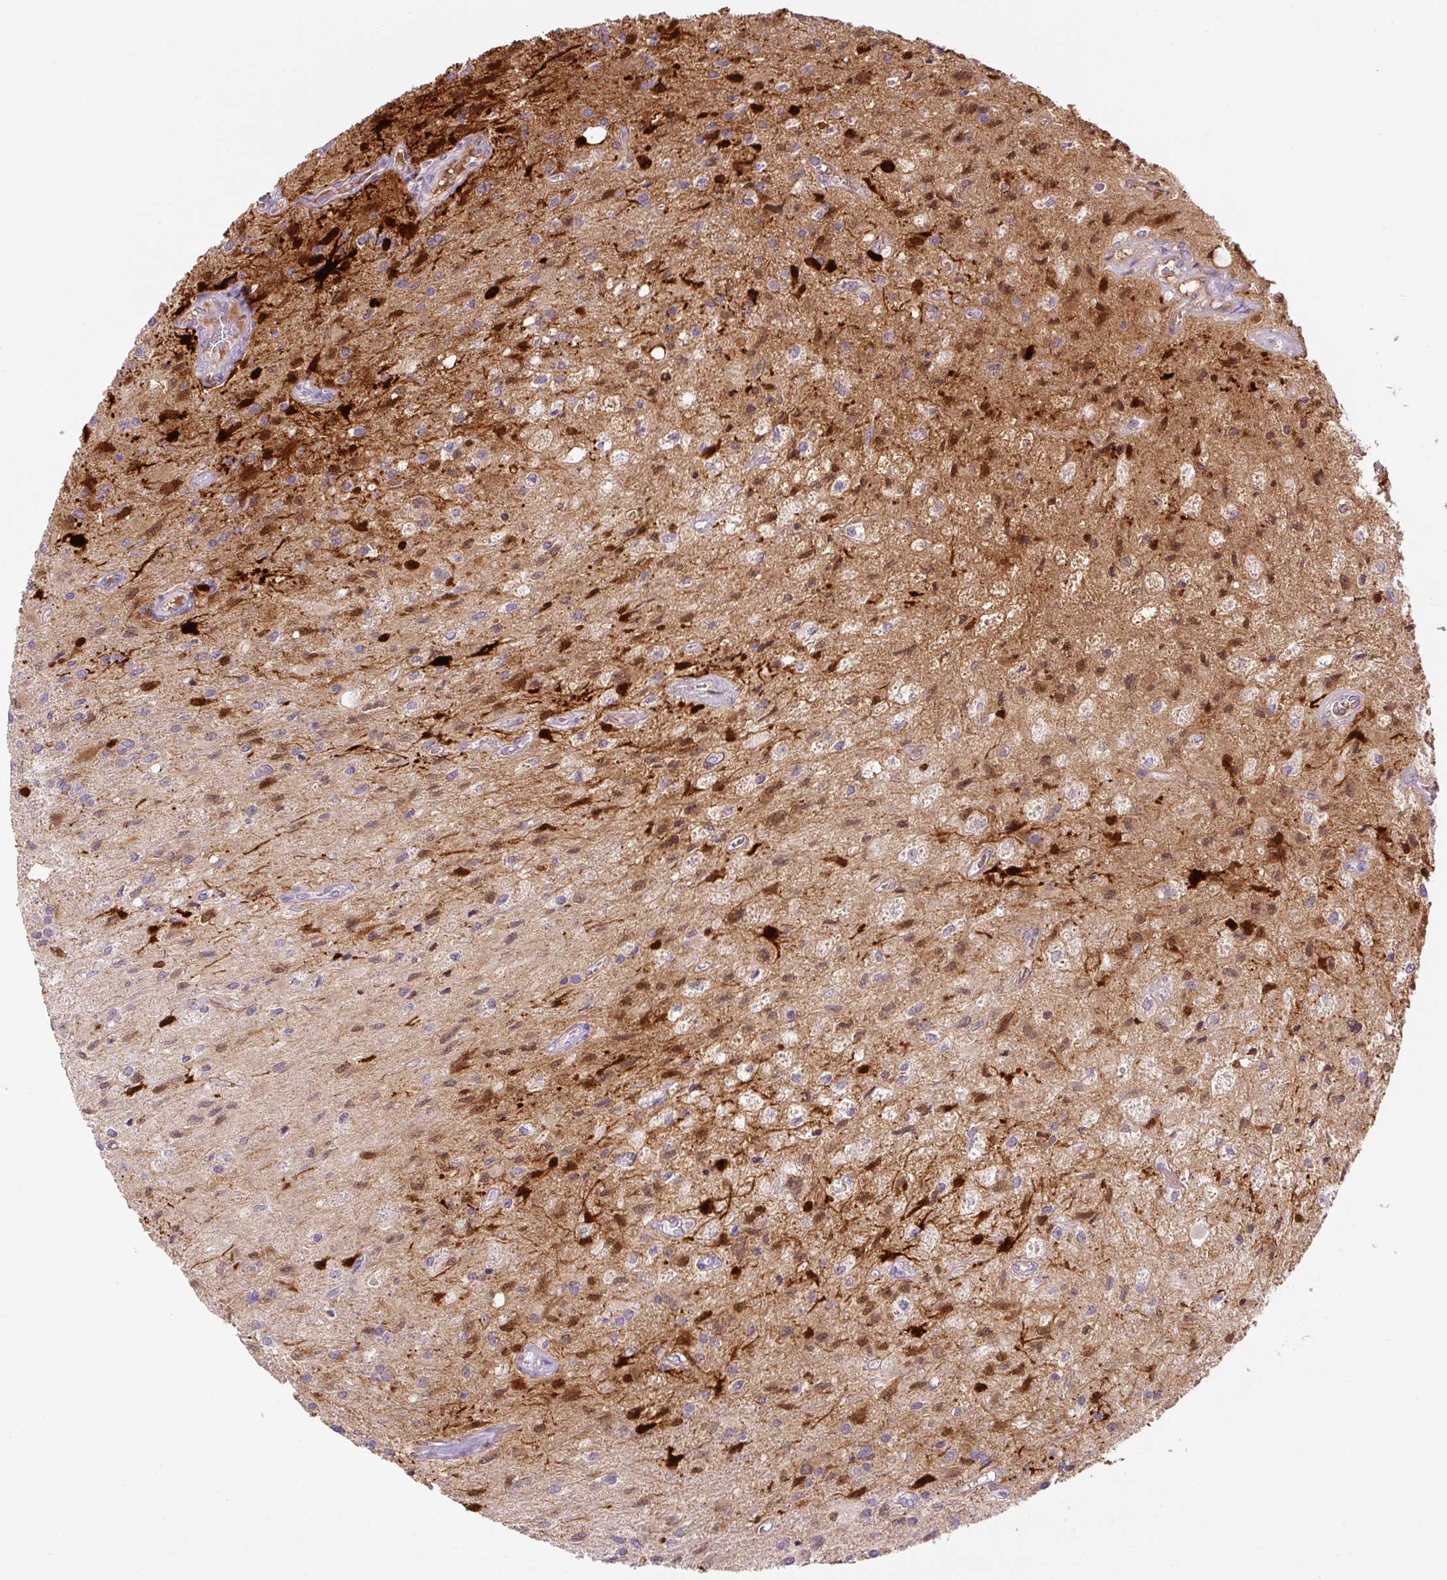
{"staining": {"intensity": "moderate", "quantity": "<25%", "location": "cytoplasmic/membranous"}, "tissue": "glioma", "cell_type": "Tumor cells", "image_type": "cancer", "snomed": [{"axis": "morphology", "description": "Glioma, malignant, High grade"}, {"axis": "topography", "description": "Brain"}], "caption": "Protein expression analysis of human malignant glioma (high-grade) reveals moderate cytoplasmic/membranous staining in approximately <25% of tumor cells.", "gene": "FABP7", "patient": {"sex": "female", "age": 70}}